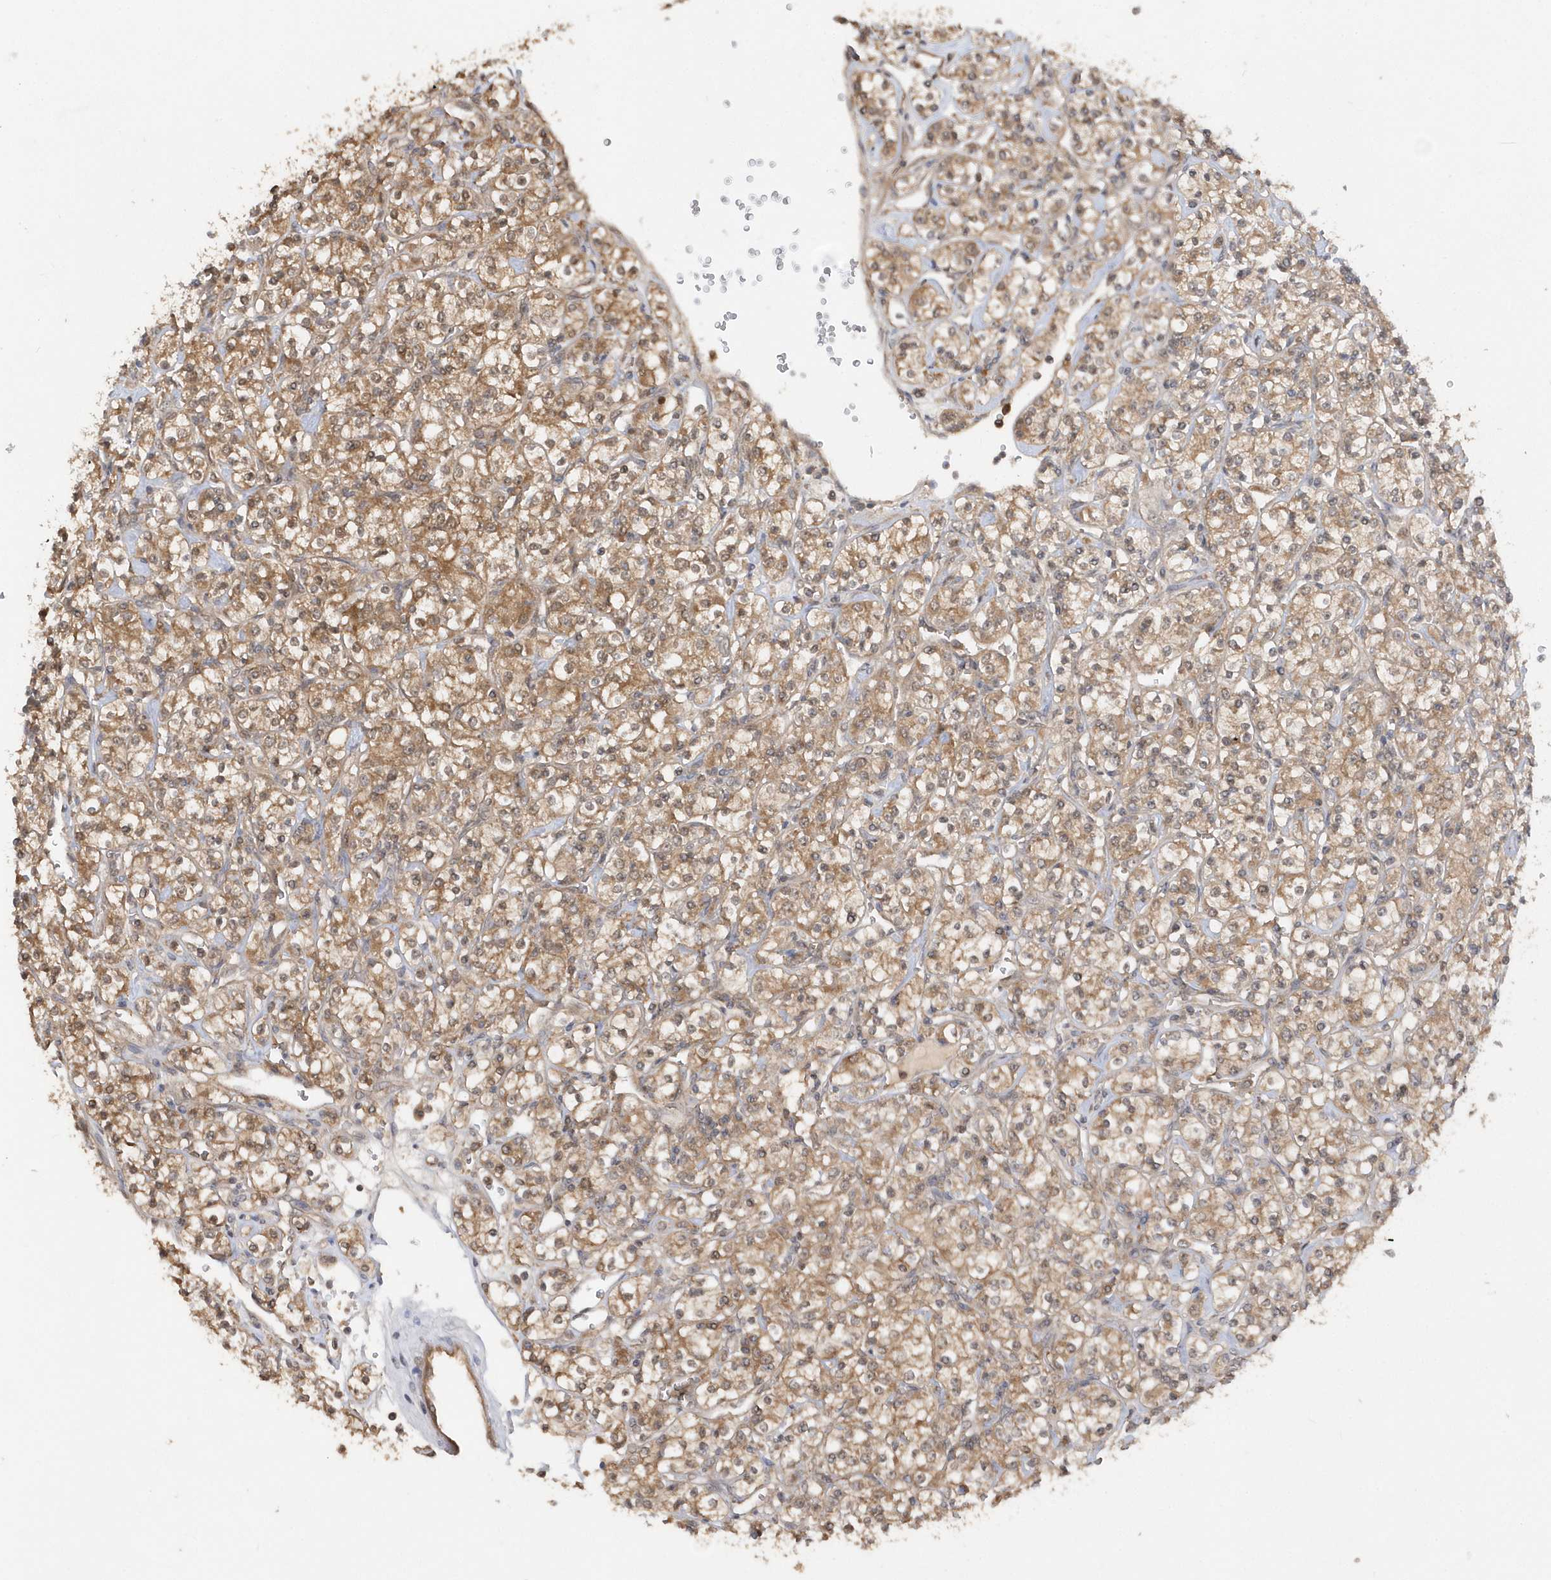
{"staining": {"intensity": "moderate", "quantity": ">75%", "location": "cytoplasmic/membranous"}, "tissue": "renal cancer", "cell_type": "Tumor cells", "image_type": "cancer", "snomed": [{"axis": "morphology", "description": "Adenocarcinoma, NOS"}, {"axis": "topography", "description": "Kidney"}], "caption": "DAB immunohistochemical staining of human renal cancer exhibits moderate cytoplasmic/membranous protein expression in approximately >75% of tumor cells. Using DAB (3,3'-diaminobenzidine) (brown) and hematoxylin (blue) stains, captured at high magnification using brightfield microscopy.", "gene": "RPE", "patient": {"sex": "male", "age": 77}}